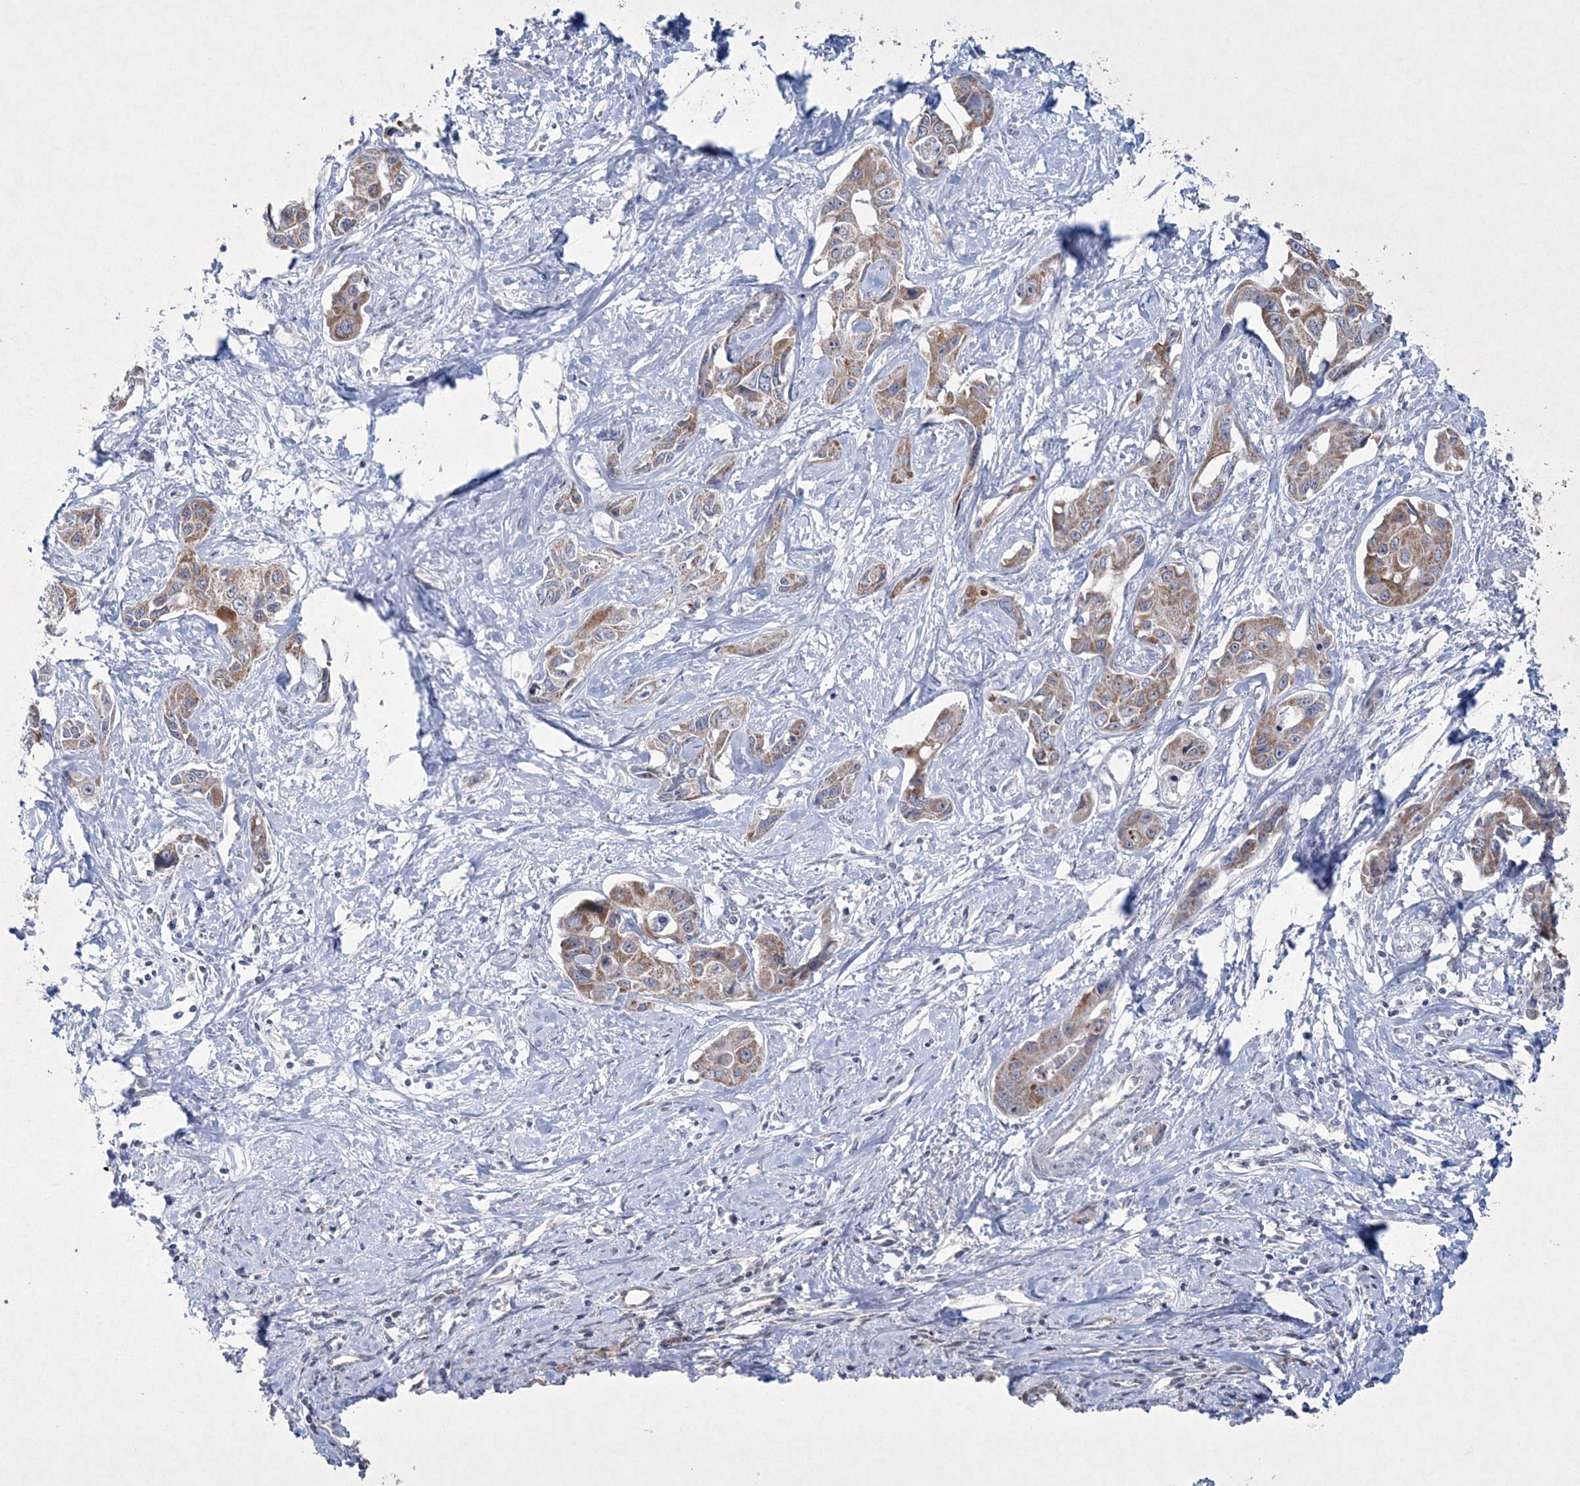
{"staining": {"intensity": "moderate", "quantity": ">75%", "location": "cytoplasmic/membranous"}, "tissue": "liver cancer", "cell_type": "Tumor cells", "image_type": "cancer", "snomed": [{"axis": "morphology", "description": "Cholangiocarcinoma"}, {"axis": "topography", "description": "Liver"}], "caption": "Immunohistochemistry histopathology image of liver cancer stained for a protein (brown), which displays medium levels of moderate cytoplasmic/membranous positivity in about >75% of tumor cells.", "gene": "CES4A", "patient": {"sex": "male", "age": 59}}